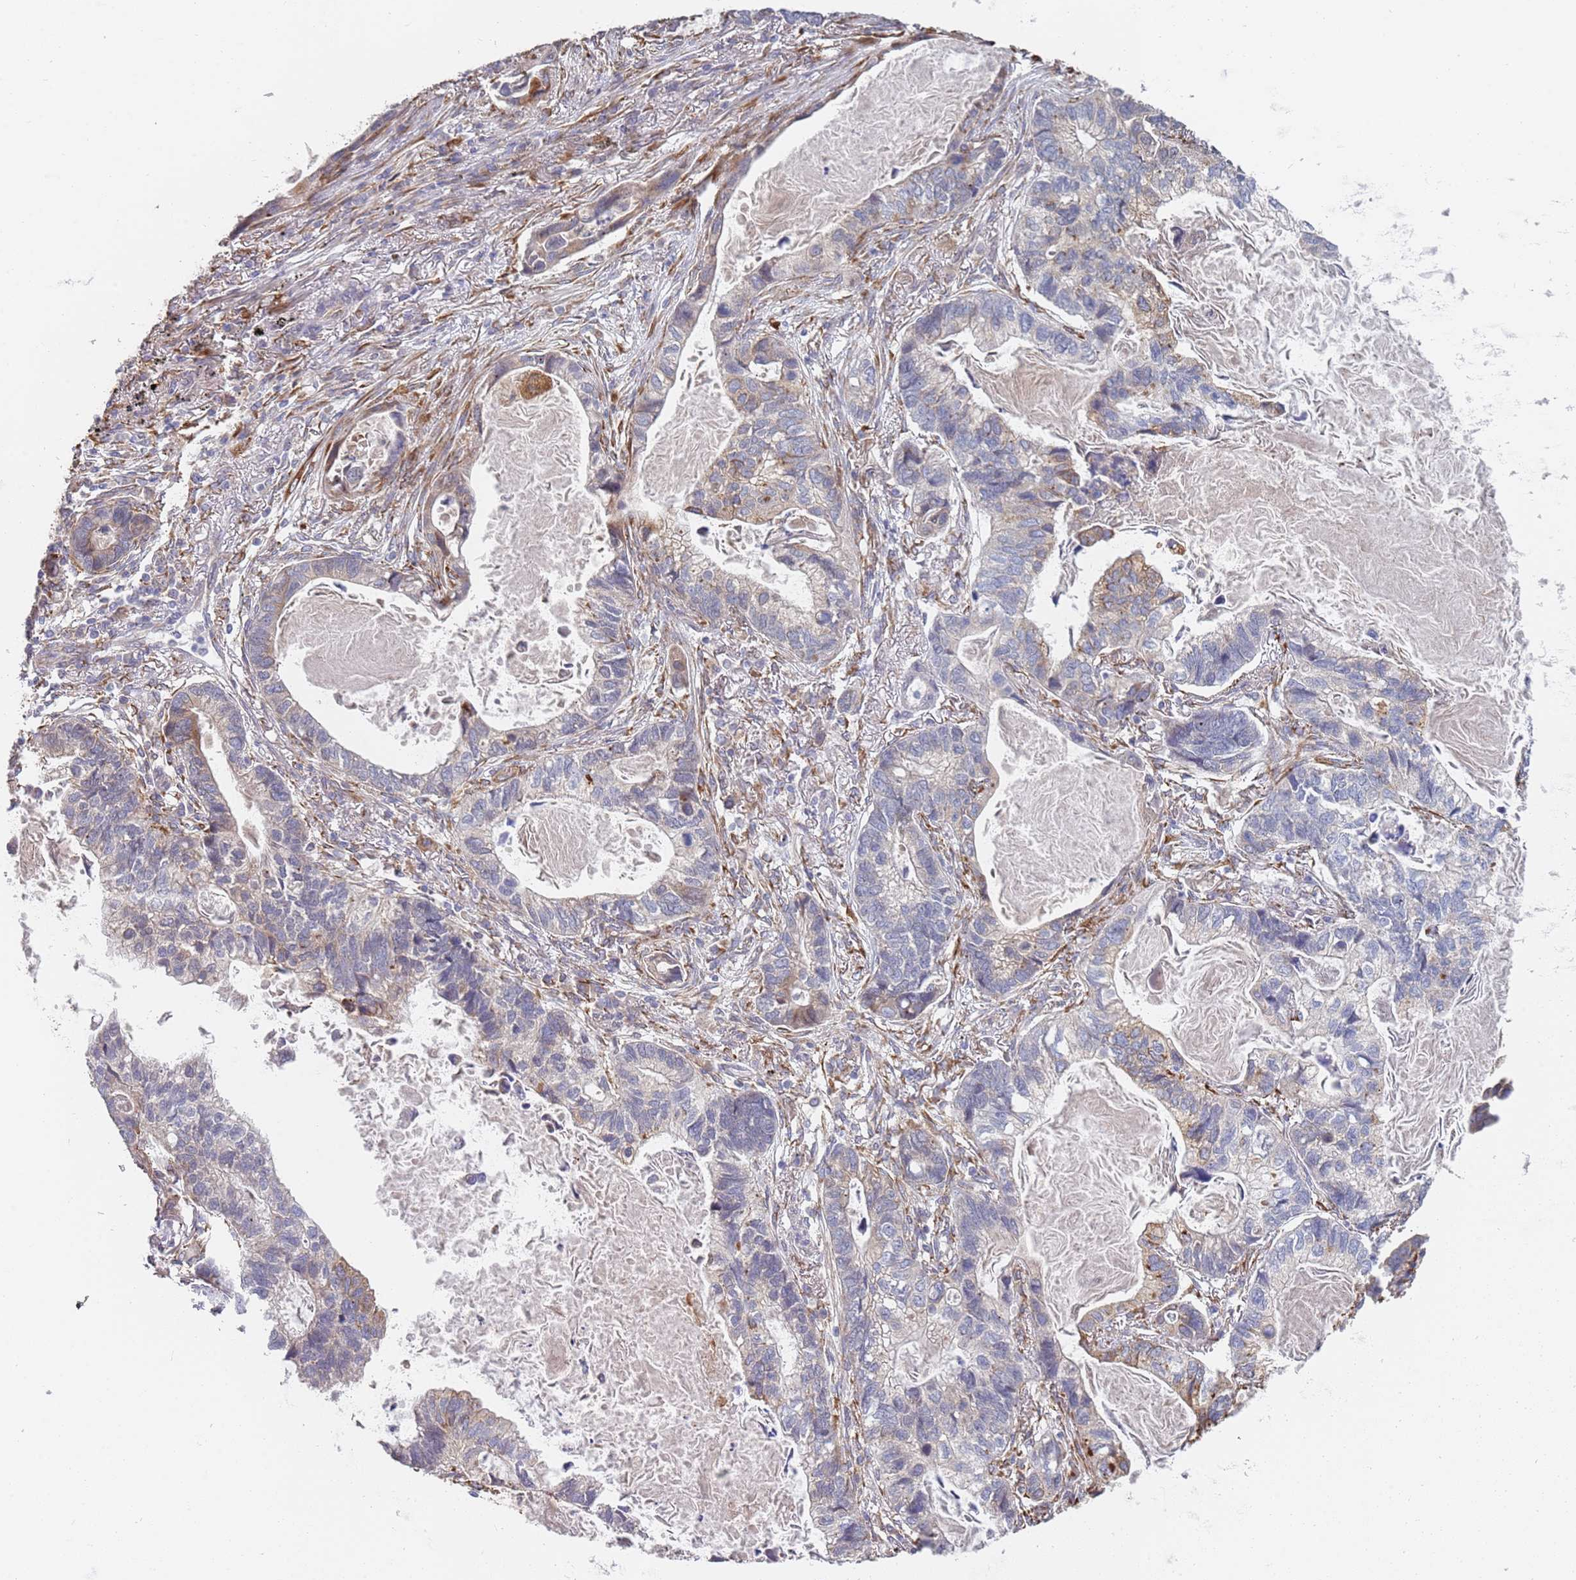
{"staining": {"intensity": "weak", "quantity": "<25%", "location": "cytoplasmic/membranous"}, "tissue": "lung cancer", "cell_type": "Tumor cells", "image_type": "cancer", "snomed": [{"axis": "morphology", "description": "Adenocarcinoma, NOS"}, {"axis": "topography", "description": "Lung"}], "caption": "A high-resolution micrograph shows immunohistochemistry staining of lung cancer, which shows no significant positivity in tumor cells. (DAB (3,3'-diaminobenzidine) immunohistochemistry visualized using brightfield microscopy, high magnification).", "gene": "VRK2", "patient": {"sex": "male", "age": 67}}